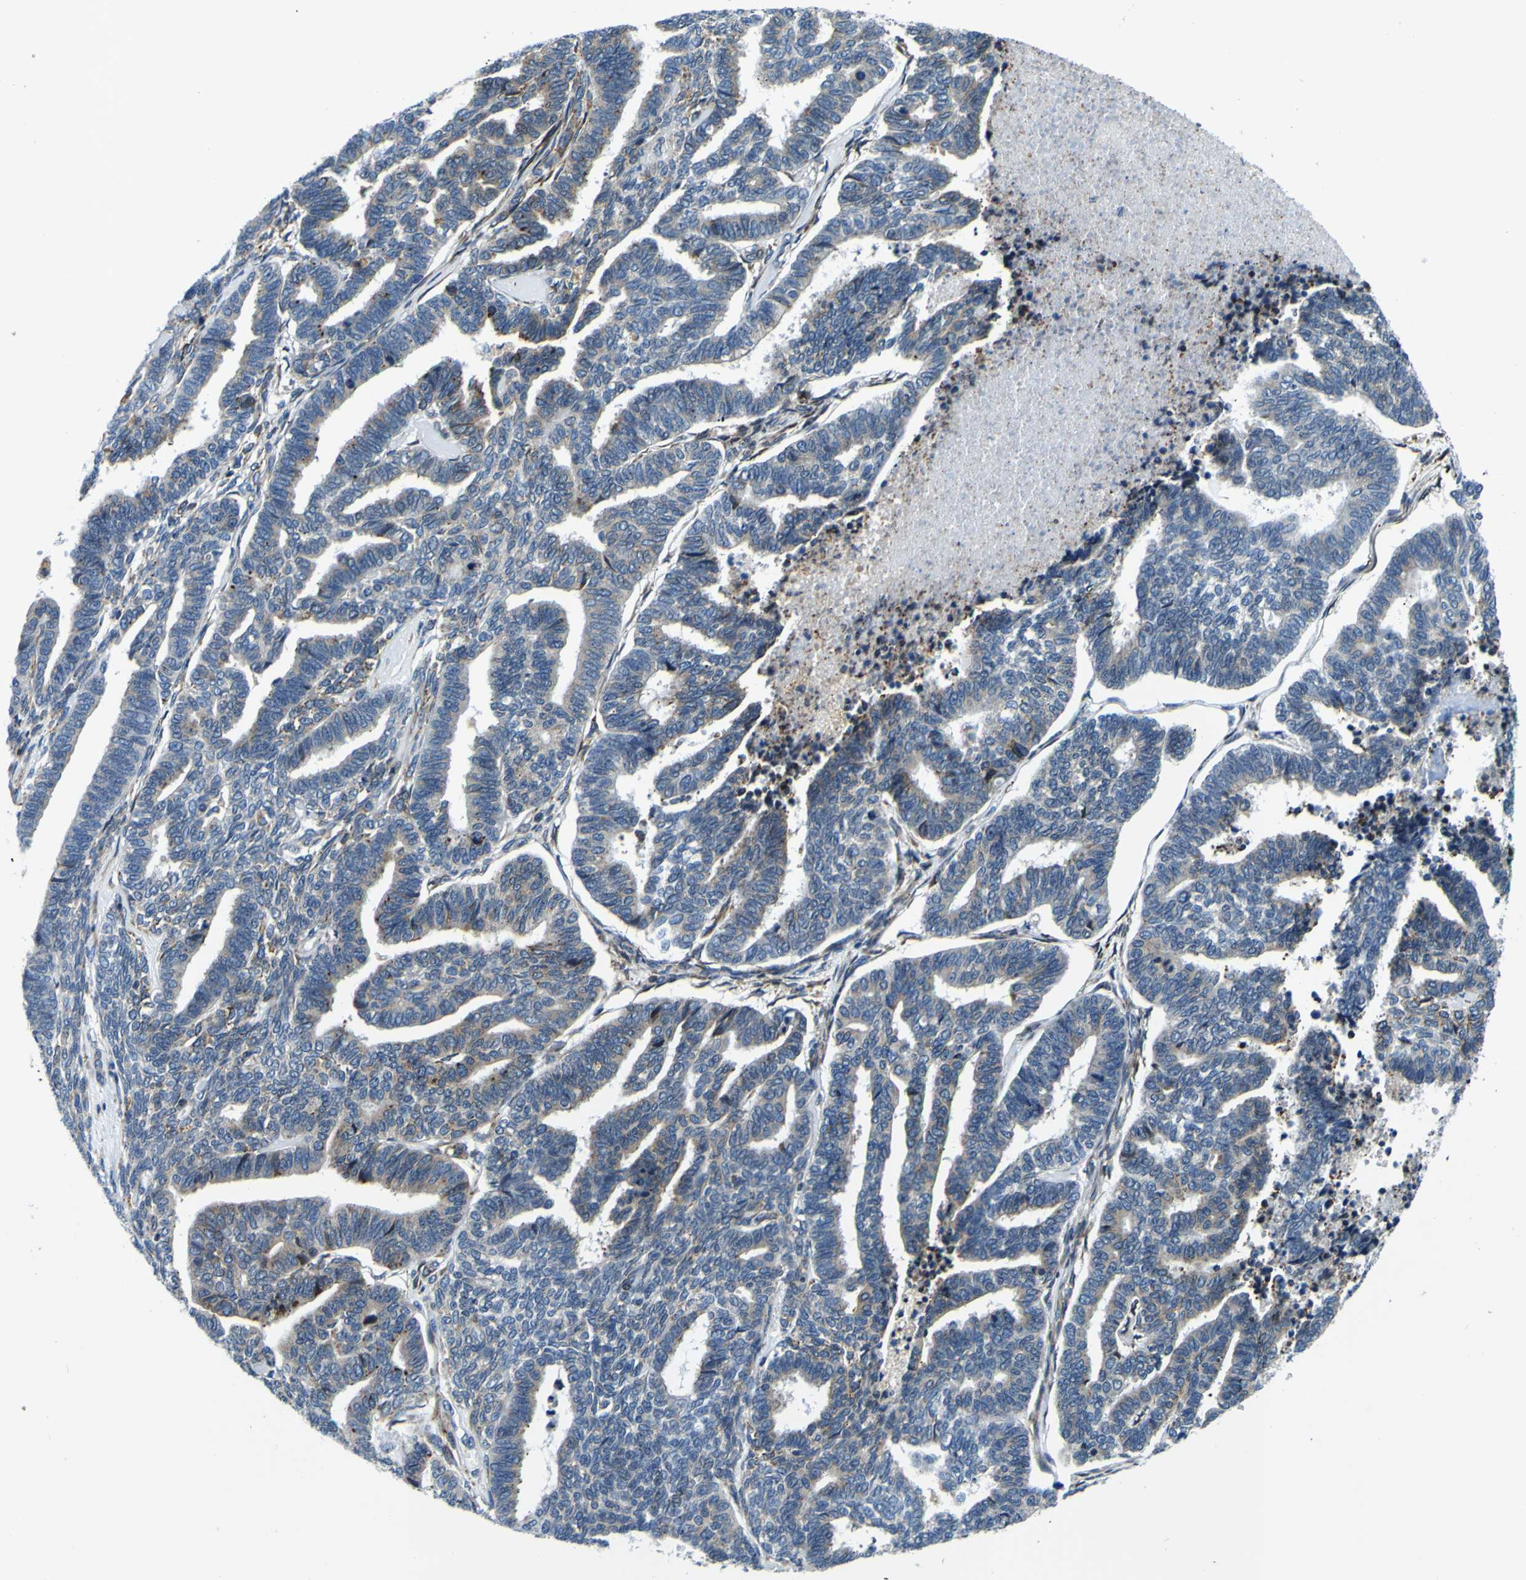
{"staining": {"intensity": "weak", "quantity": "<25%", "location": "cytoplasmic/membranous"}, "tissue": "endometrial cancer", "cell_type": "Tumor cells", "image_type": "cancer", "snomed": [{"axis": "morphology", "description": "Adenocarcinoma, NOS"}, {"axis": "topography", "description": "Endometrium"}], "caption": "Immunohistochemistry (IHC) of endometrial cancer (adenocarcinoma) displays no expression in tumor cells.", "gene": "NLRP3", "patient": {"sex": "female", "age": 70}}